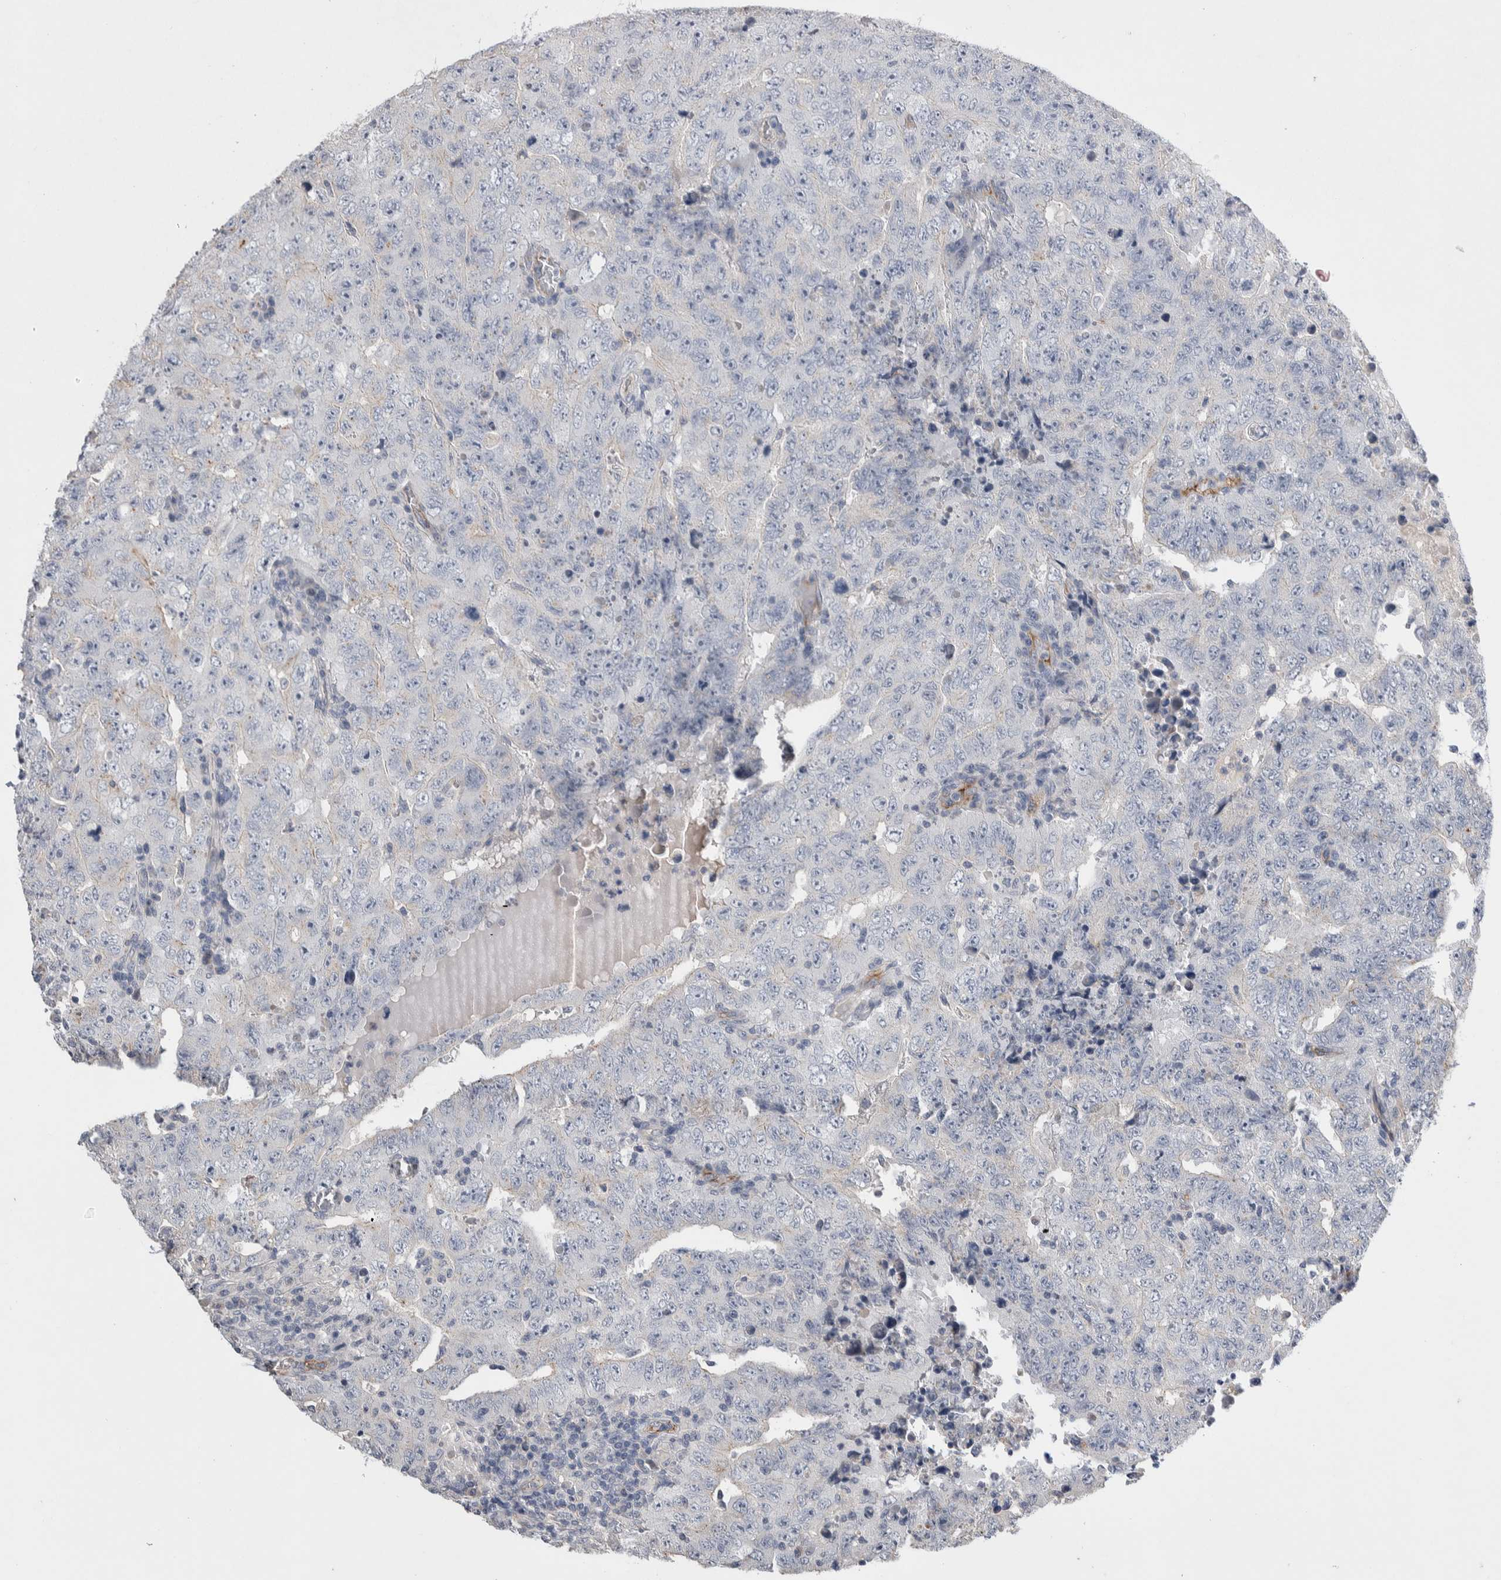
{"staining": {"intensity": "negative", "quantity": "none", "location": "none"}, "tissue": "testis cancer", "cell_type": "Tumor cells", "image_type": "cancer", "snomed": [{"axis": "morphology", "description": "Carcinoma, Embryonal, NOS"}, {"axis": "topography", "description": "Testis"}], "caption": "DAB immunohistochemical staining of human testis cancer (embryonal carcinoma) demonstrates no significant positivity in tumor cells.", "gene": "CEP131", "patient": {"sex": "male", "age": 26}}